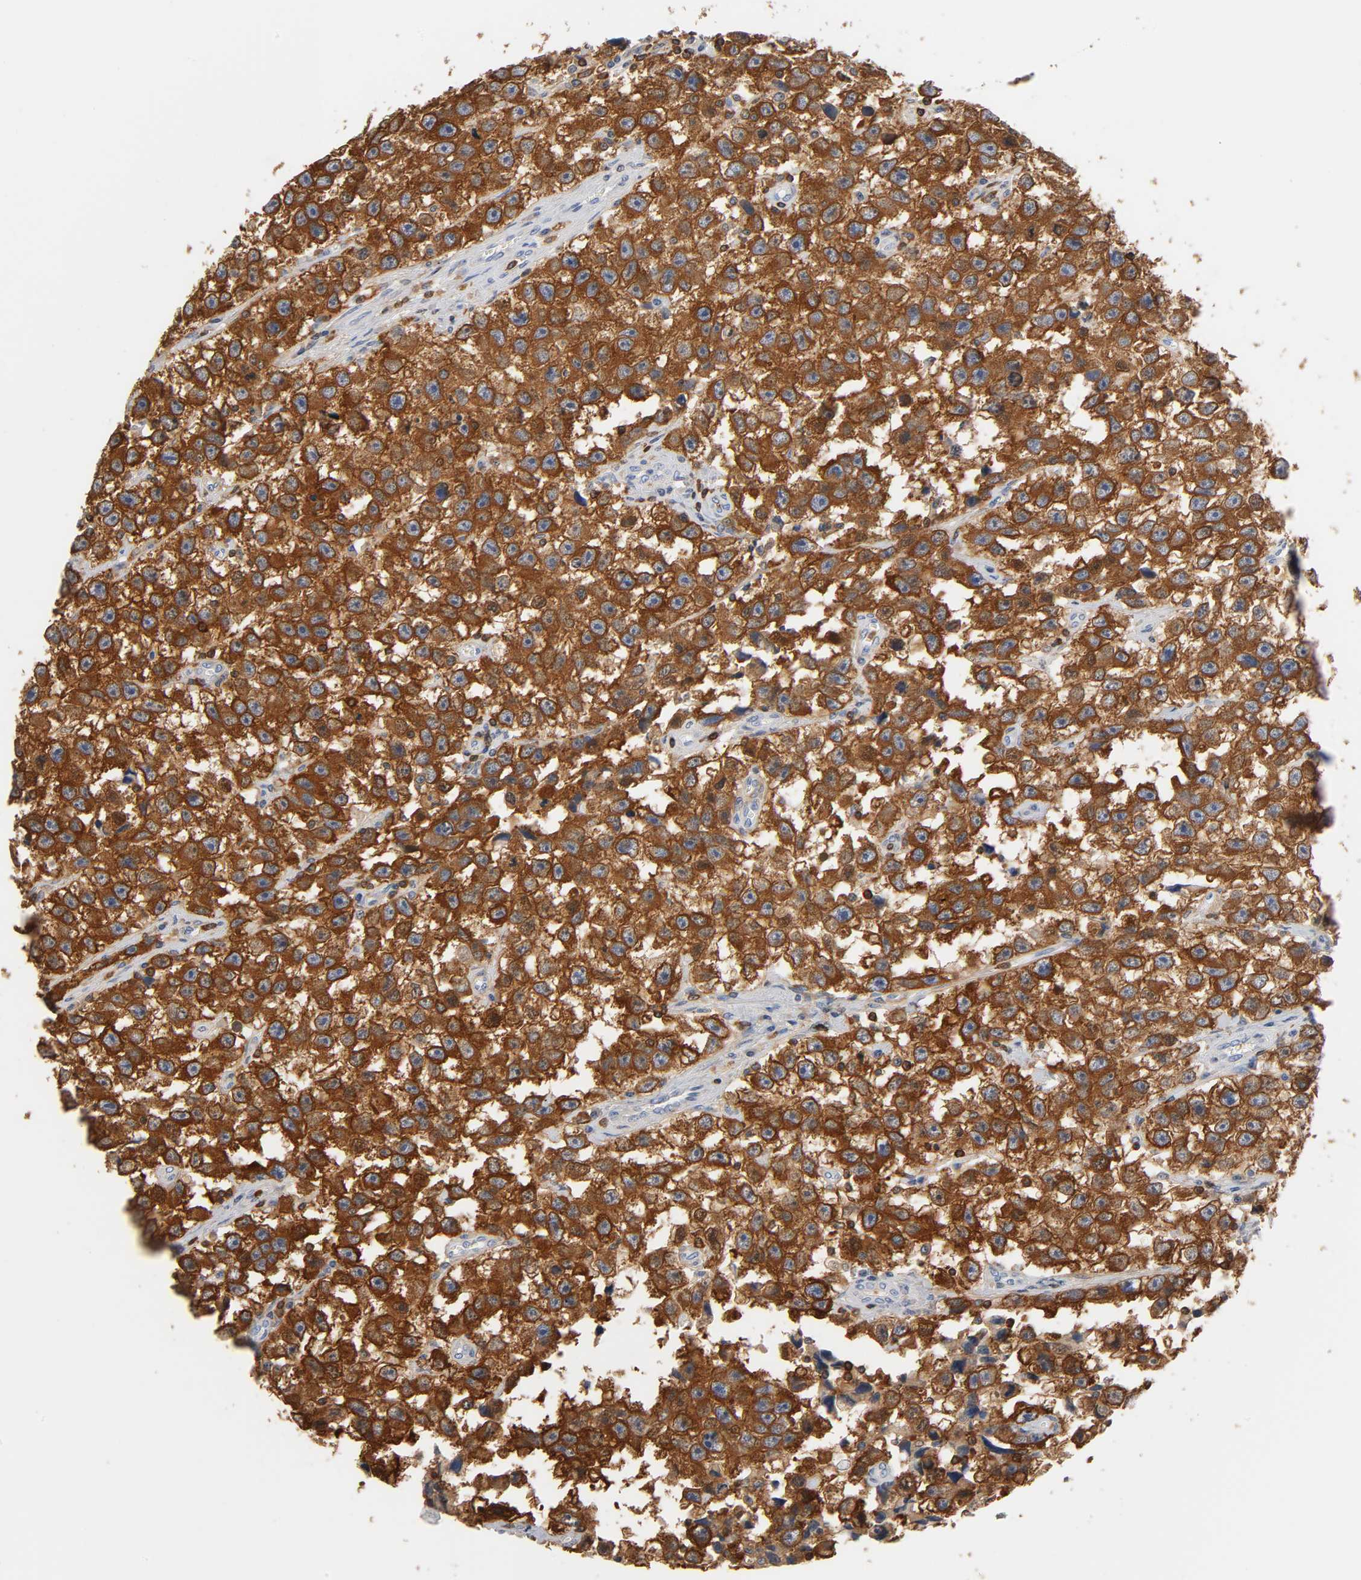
{"staining": {"intensity": "strong", "quantity": ">75%", "location": "cytoplasmic/membranous"}, "tissue": "testis cancer", "cell_type": "Tumor cells", "image_type": "cancer", "snomed": [{"axis": "morphology", "description": "Seminoma, NOS"}, {"axis": "topography", "description": "Testis"}], "caption": "Protein positivity by immunohistochemistry (IHC) exhibits strong cytoplasmic/membranous expression in approximately >75% of tumor cells in testis seminoma. (DAB IHC with brightfield microscopy, high magnification).", "gene": "BIN1", "patient": {"sex": "male", "age": 33}}